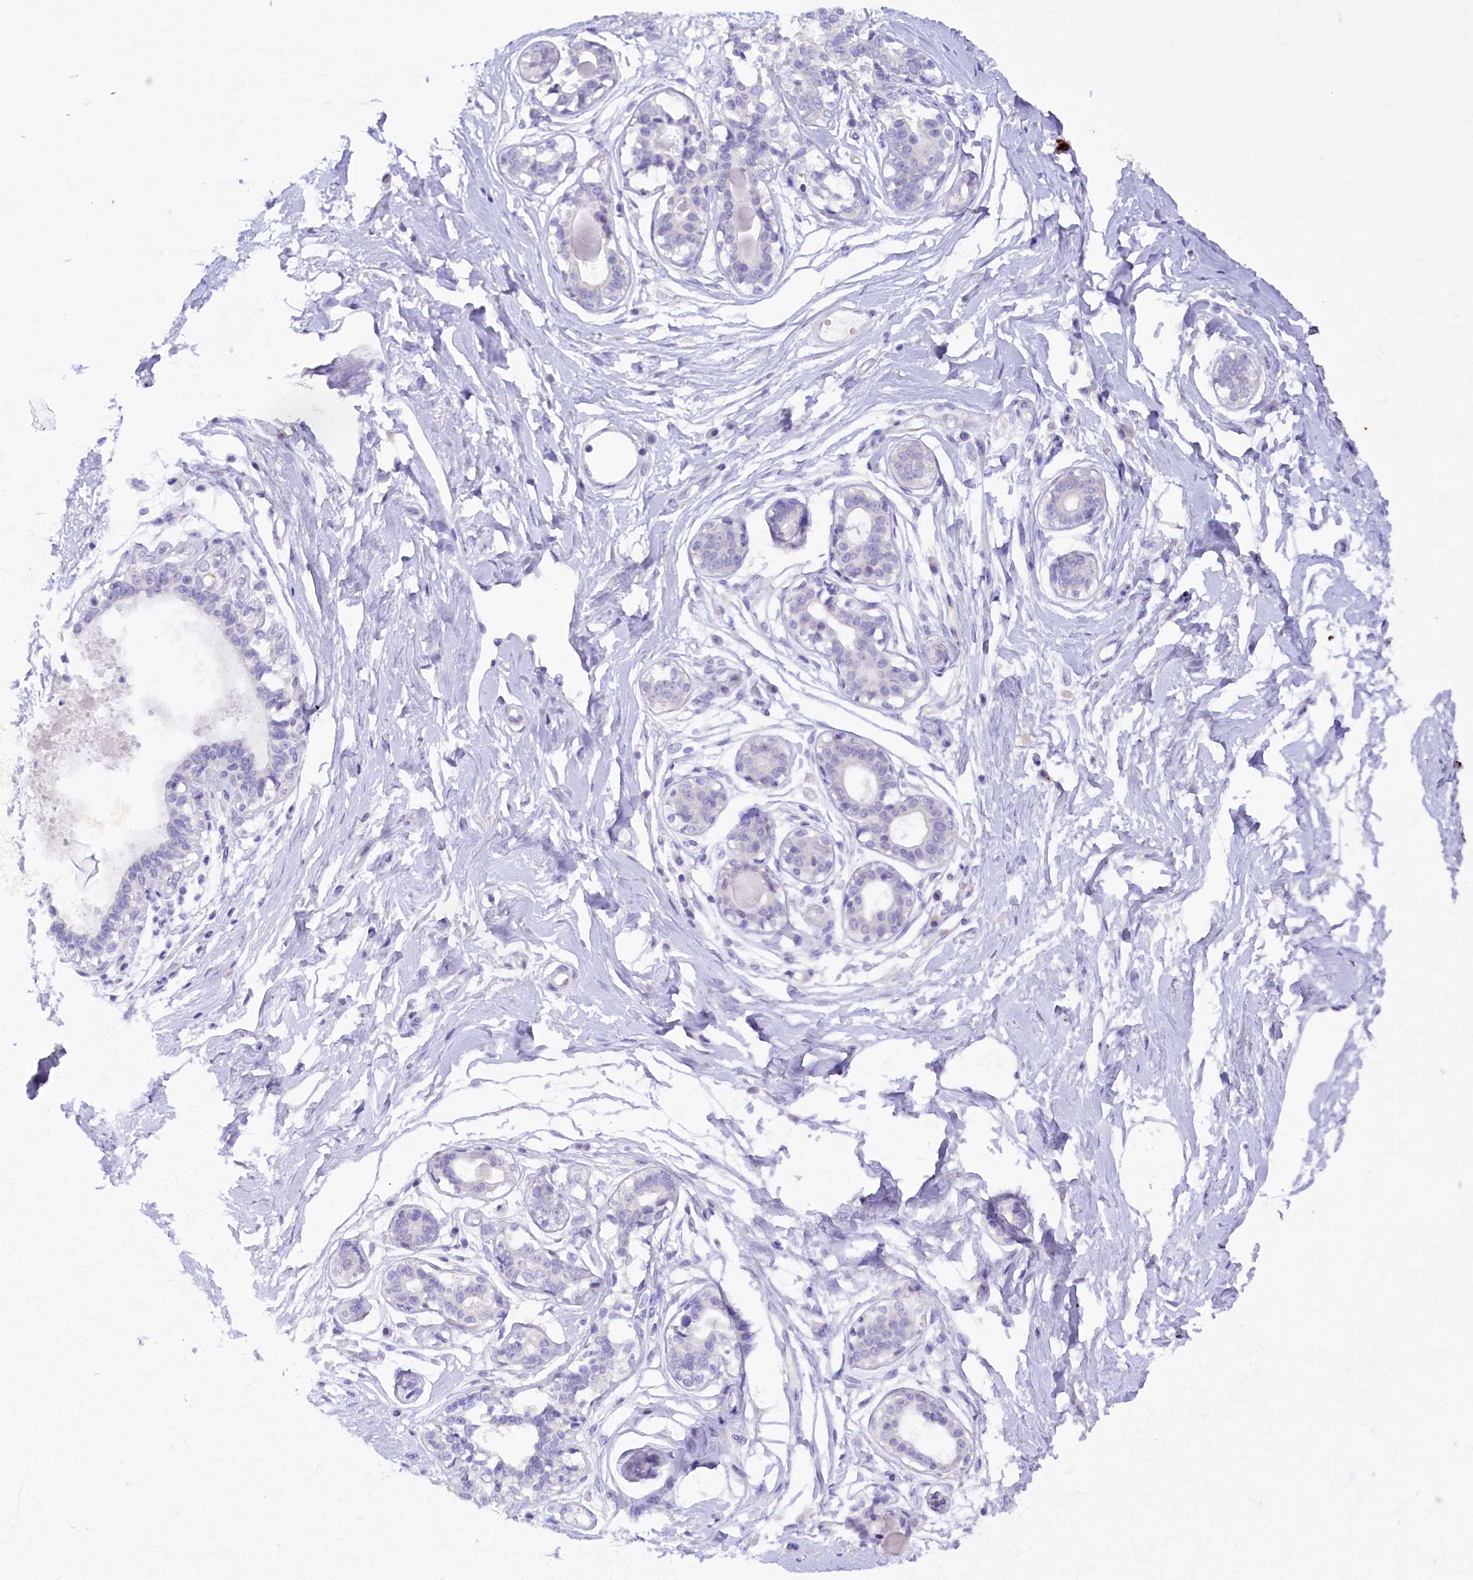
{"staining": {"intensity": "negative", "quantity": "none", "location": "none"}, "tissue": "breast", "cell_type": "Adipocytes", "image_type": "normal", "snomed": [{"axis": "morphology", "description": "Normal tissue, NOS"}, {"axis": "topography", "description": "Breast"}], "caption": "Adipocytes are negative for protein expression in normal human breast. The staining is performed using DAB brown chromogen with nuclei counter-stained in using hematoxylin.", "gene": "ZSWIM4", "patient": {"sex": "female", "age": 45}}